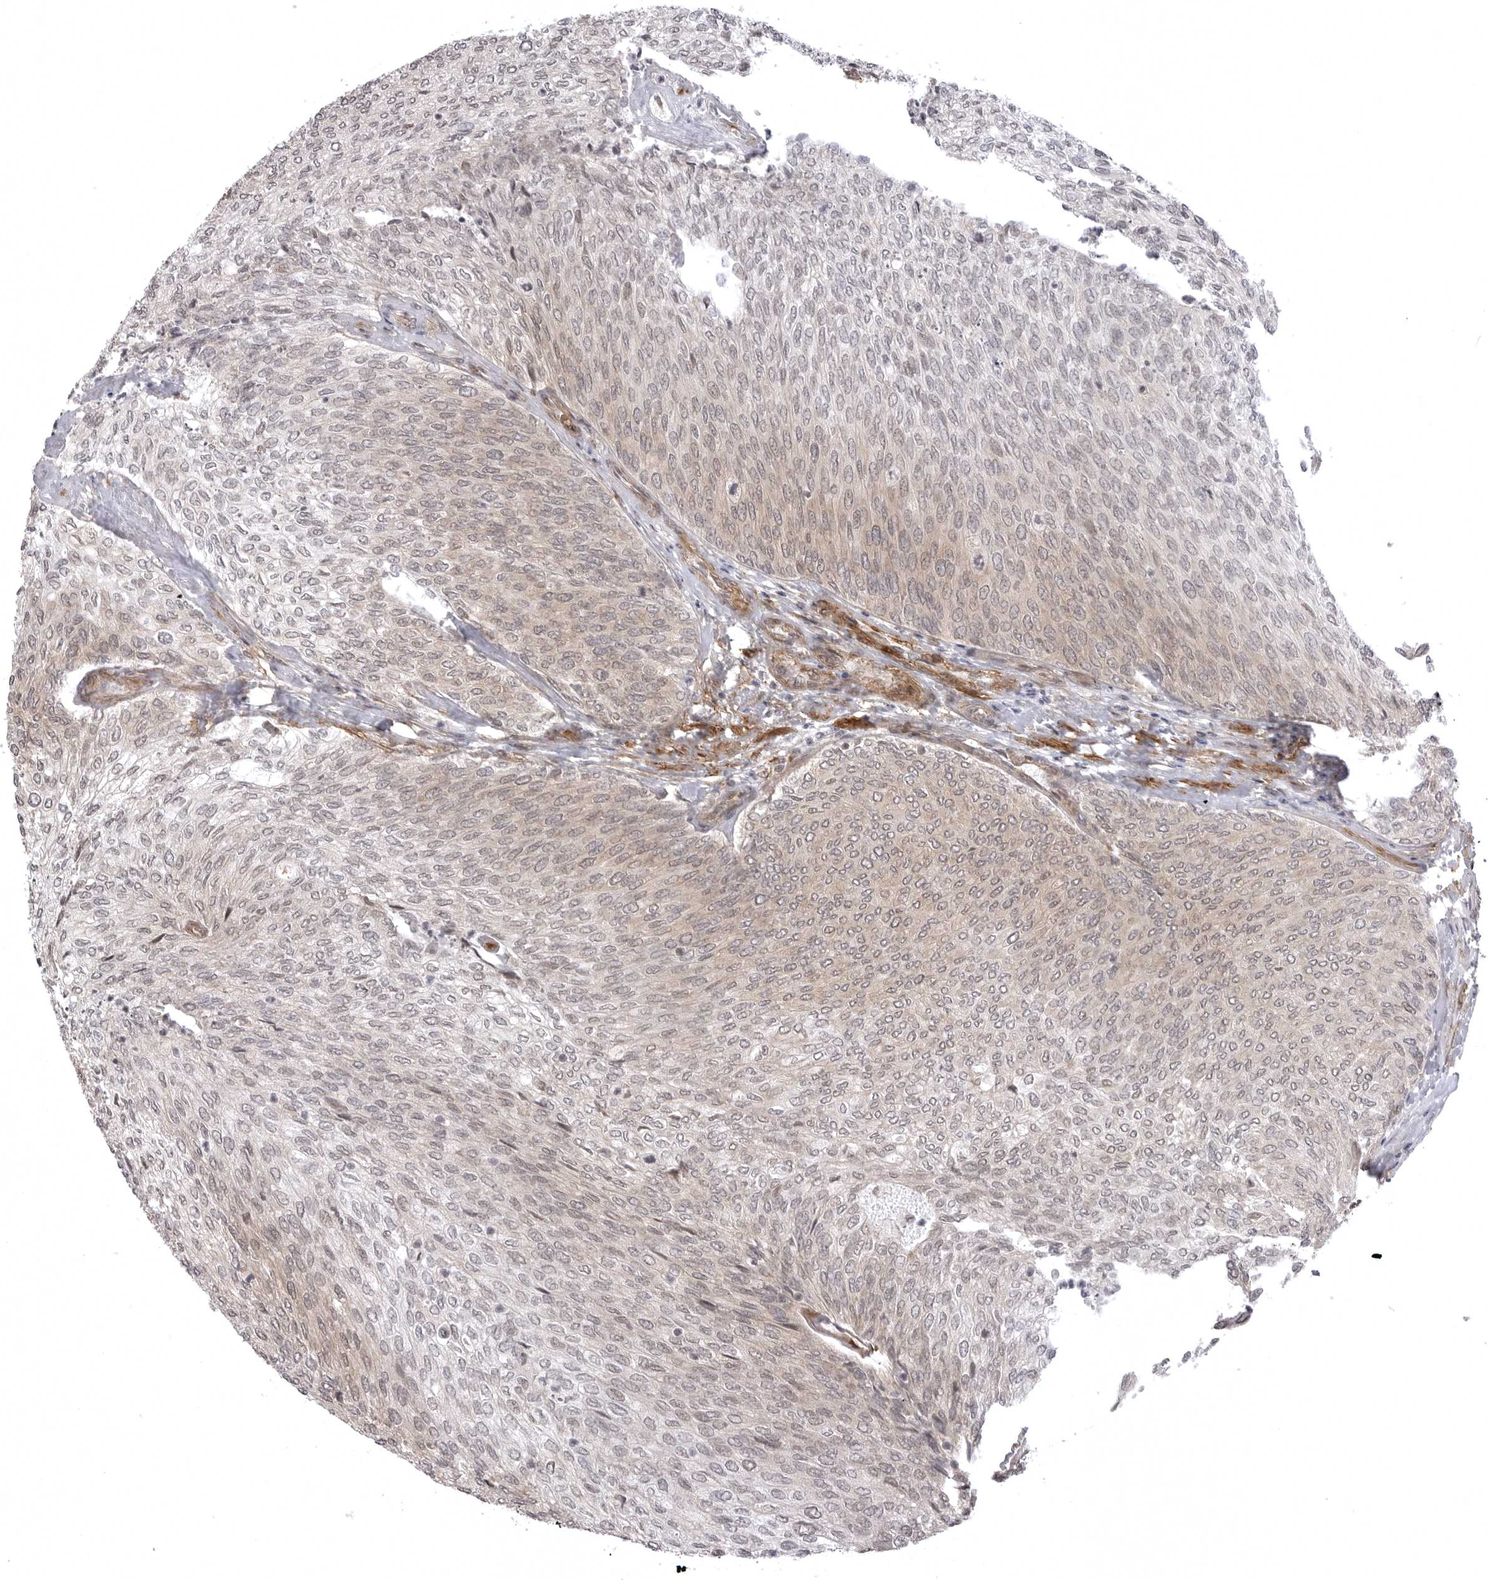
{"staining": {"intensity": "weak", "quantity": "<25%", "location": "cytoplasmic/membranous,nuclear"}, "tissue": "urothelial cancer", "cell_type": "Tumor cells", "image_type": "cancer", "snomed": [{"axis": "morphology", "description": "Urothelial carcinoma, Low grade"}, {"axis": "topography", "description": "Urinary bladder"}], "caption": "Tumor cells show no significant protein positivity in urothelial cancer.", "gene": "SORBS1", "patient": {"sex": "female", "age": 79}}